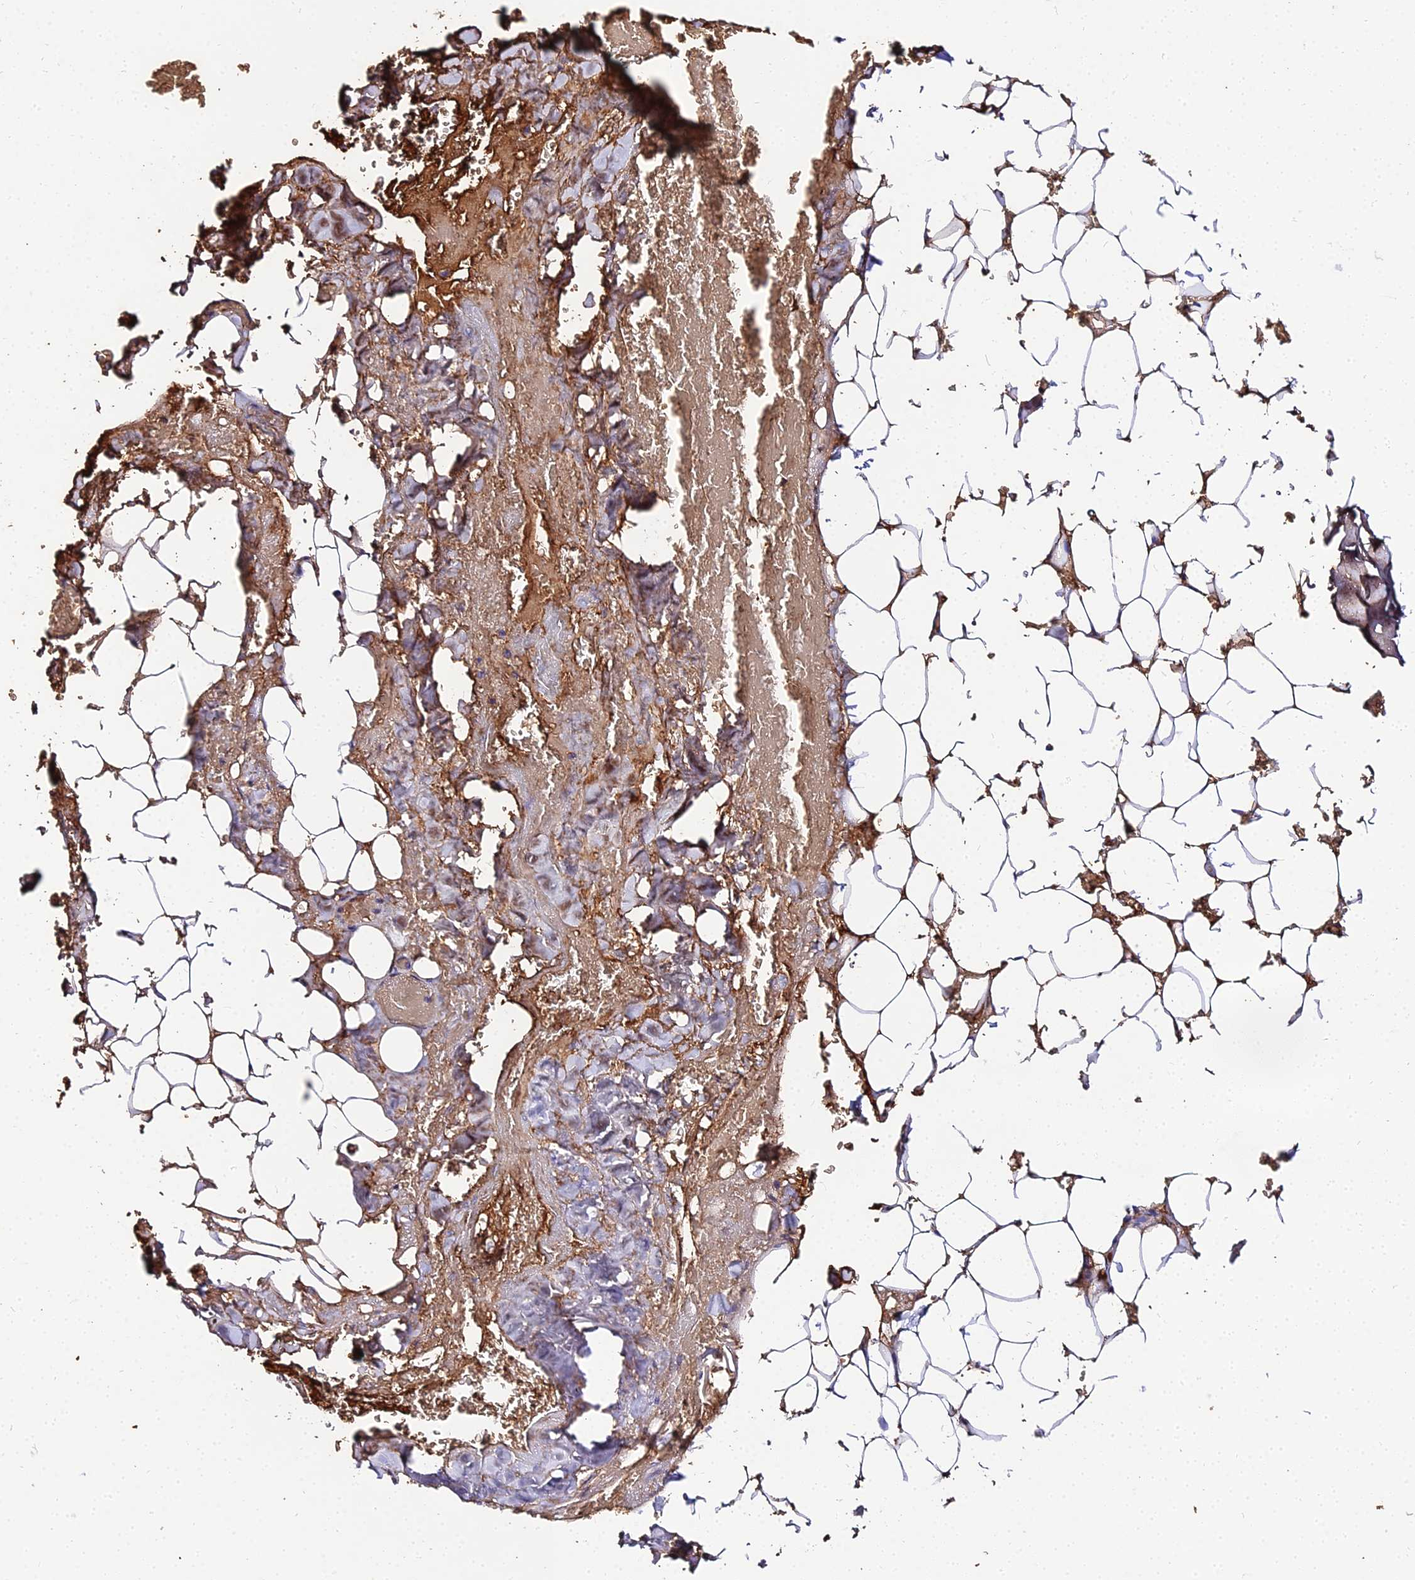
{"staining": {"intensity": "moderate", "quantity": ">75%", "location": "cytoplasmic/membranous"}, "tissue": "adipose tissue", "cell_type": "Adipocytes", "image_type": "normal", "snomed": [{"axis": "morphology", "description": "Normal tissue, NOS"}, {"axis": "topography", "description": "Peripheral nerve tissue"}], "caption": "Adipose tissue was stained to show a protein in brown. There is medium levels of moderate cytoplasmic/membranous staining in approximately >75% of adipocytes.", "gene": "BCL9", "patient": {"sex": "male", "age": 70}}